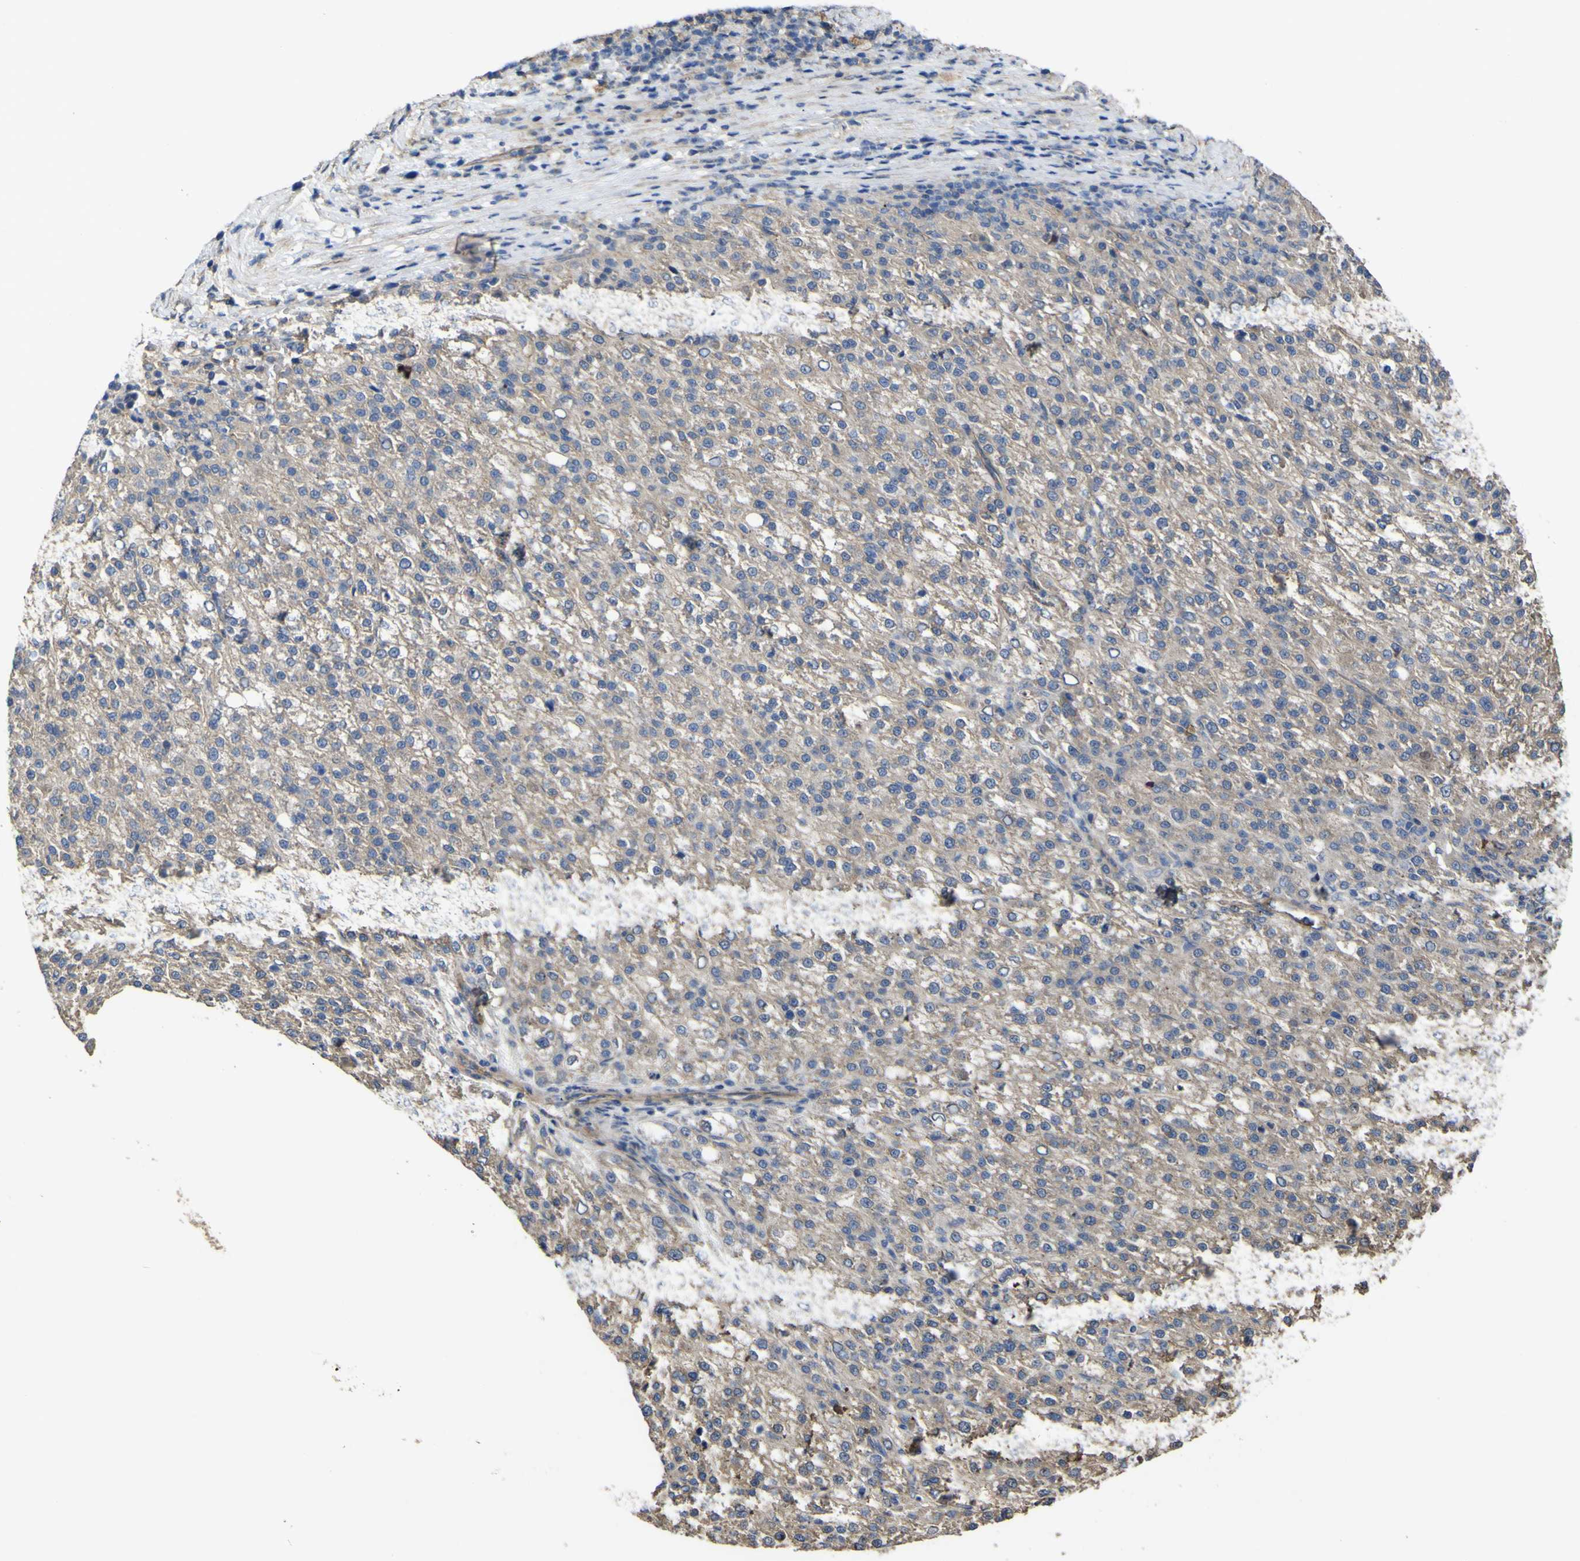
{"staining": {"intensity": "weak", "quantity": ">75%", "location": "cytoplasmic/membranous"}, "tissue": "liver cancer", "cell_type": "Tumor cells", "image_type": "cancer", "snomed": [{"axis": "morphology", "description": "Carcinoma, Hepatocellular, NOS"}, {"axis": "topography", "description": "Liver"}], "caption": "DAB immunohistochemical staining of liver cancer (hepatocellular carcinoma) displays weak cytoplasmic/membranous protein expression in approximately >75% of tumor cells. (DAB IHC, brown staining for protein, blue staining for nuclei).", "gene": "TNFSF15", "patient": {"sex": "female", "age": 58}}